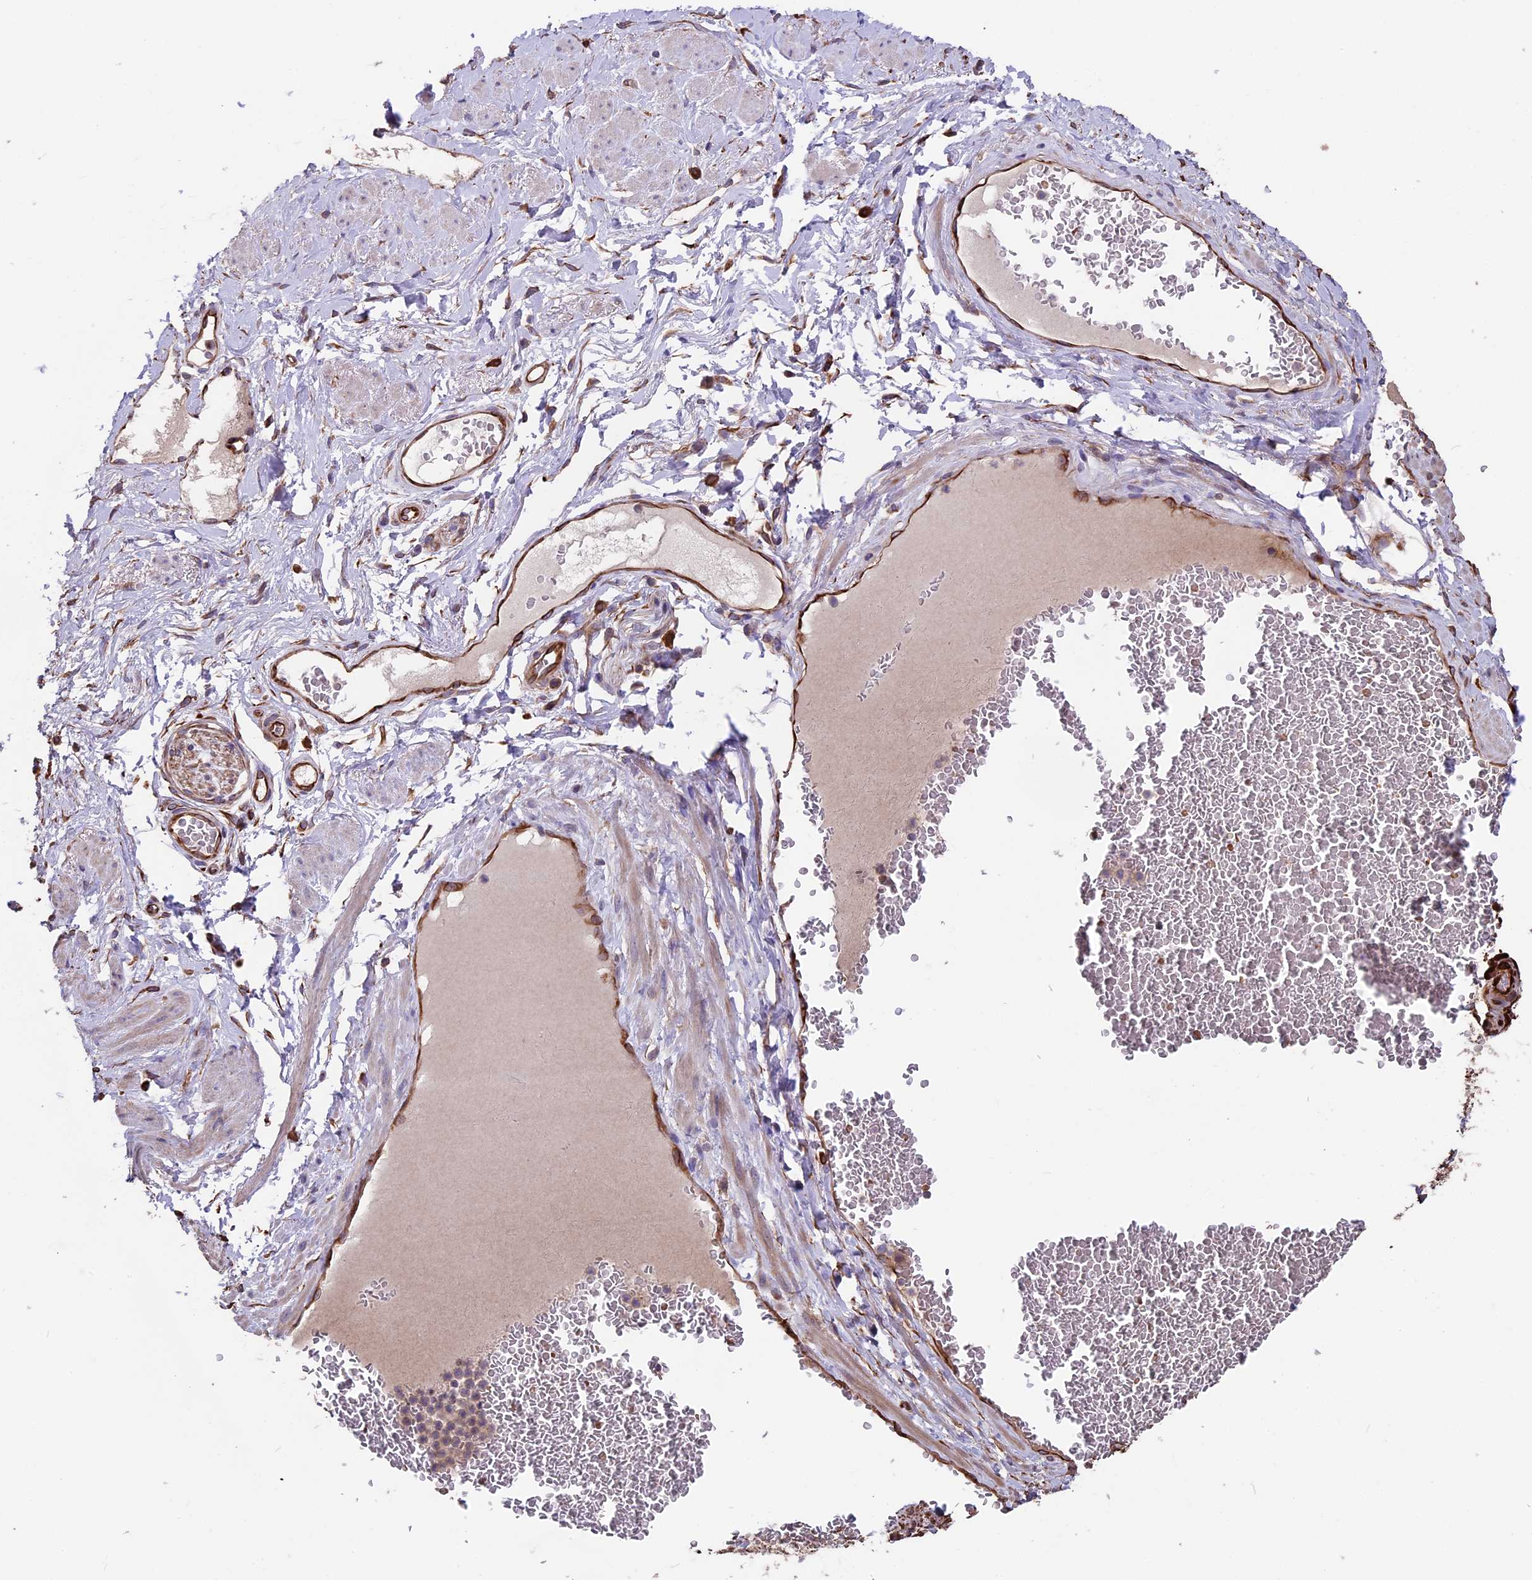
{"staining": {"intensity": "moderate", "quantity": ">75%", "location": "cytoplasmic/membranous"}, "tissue": "soft tissue", "cell_type": "Fibroblasts", "image_type": "normal", "snomed": [{"axis": "morphology", "description": "Normal tissue, NOS"}, {"axis": "morphology", "description": "Adenocarcinoma, NOS"}, {"axis": "topography", "description": "Rectum"}, {"axis": "topography", "description": "Vagina"}, {"axis": "topography", "description": "Peripheral nerve tissue"}], "caption": "Immunohistochemical staining of benign soft tissue reveals moderate cytoplasmic/membranous protein staining in approximately >75% of fibroblasts.", "gene": "SEH1L", "patient": {"sex": "female", "age": 71}}